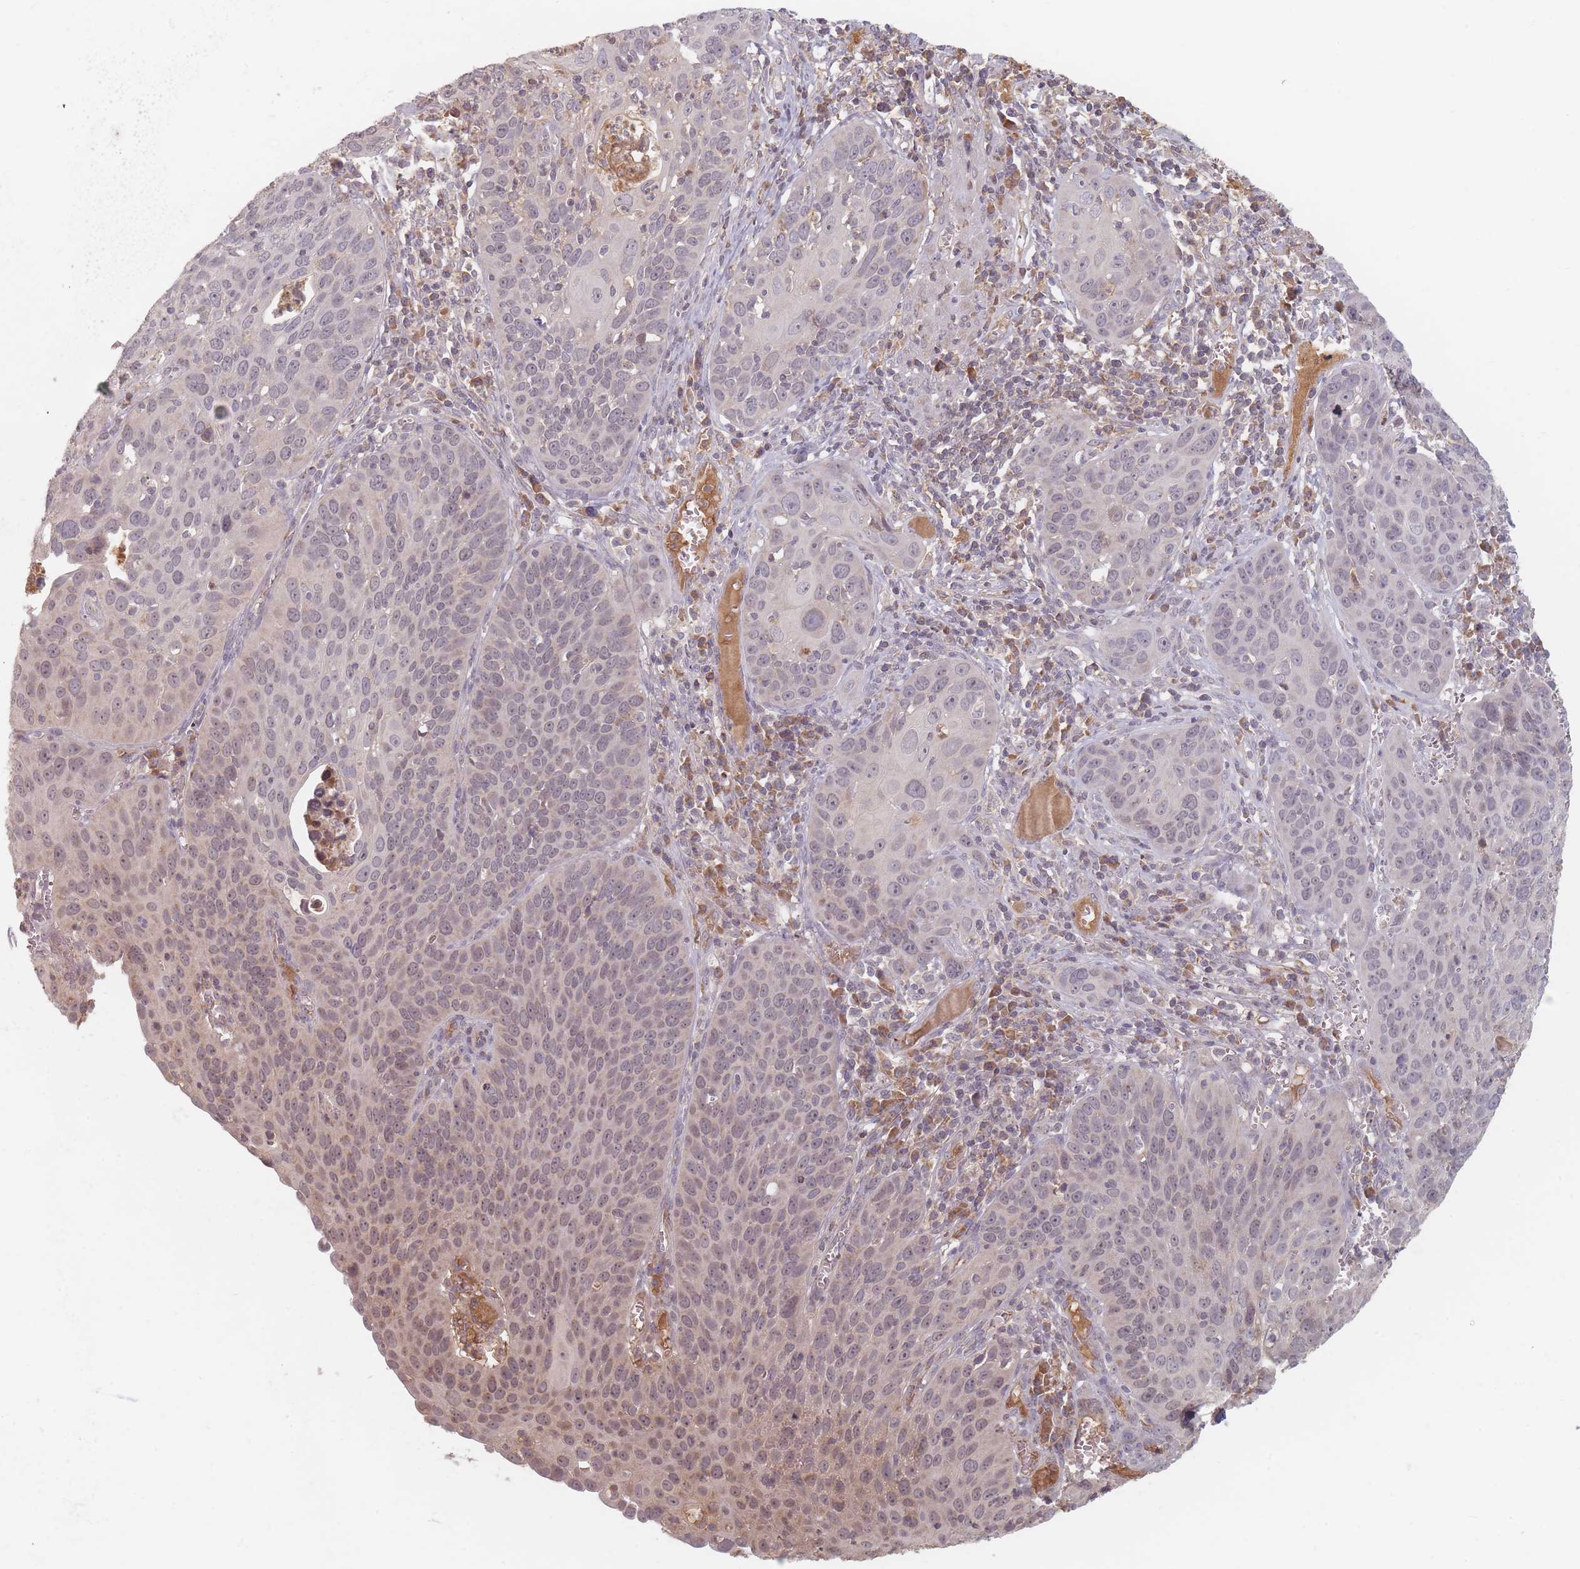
{"staining": {"intensity": "weak", "quantity": "<25%", "location": "cytoplasmic/membranous"}, "tissue": "cervical cancer", "cell_type": "Tumor cells", "image_type": "cancer", "snomed": [{"axis": "morphology", "description": "Squamous cell carcinoma, NOS"}, {"axis": "topography", "description": "Cervix"}], "caption": "A micrograph of human cervical cancer (squamous cell carcinoma) is negative for staining in tumor cells.", "gene": "OR2M4", "patient": {"sex": "female", "age": 36}}